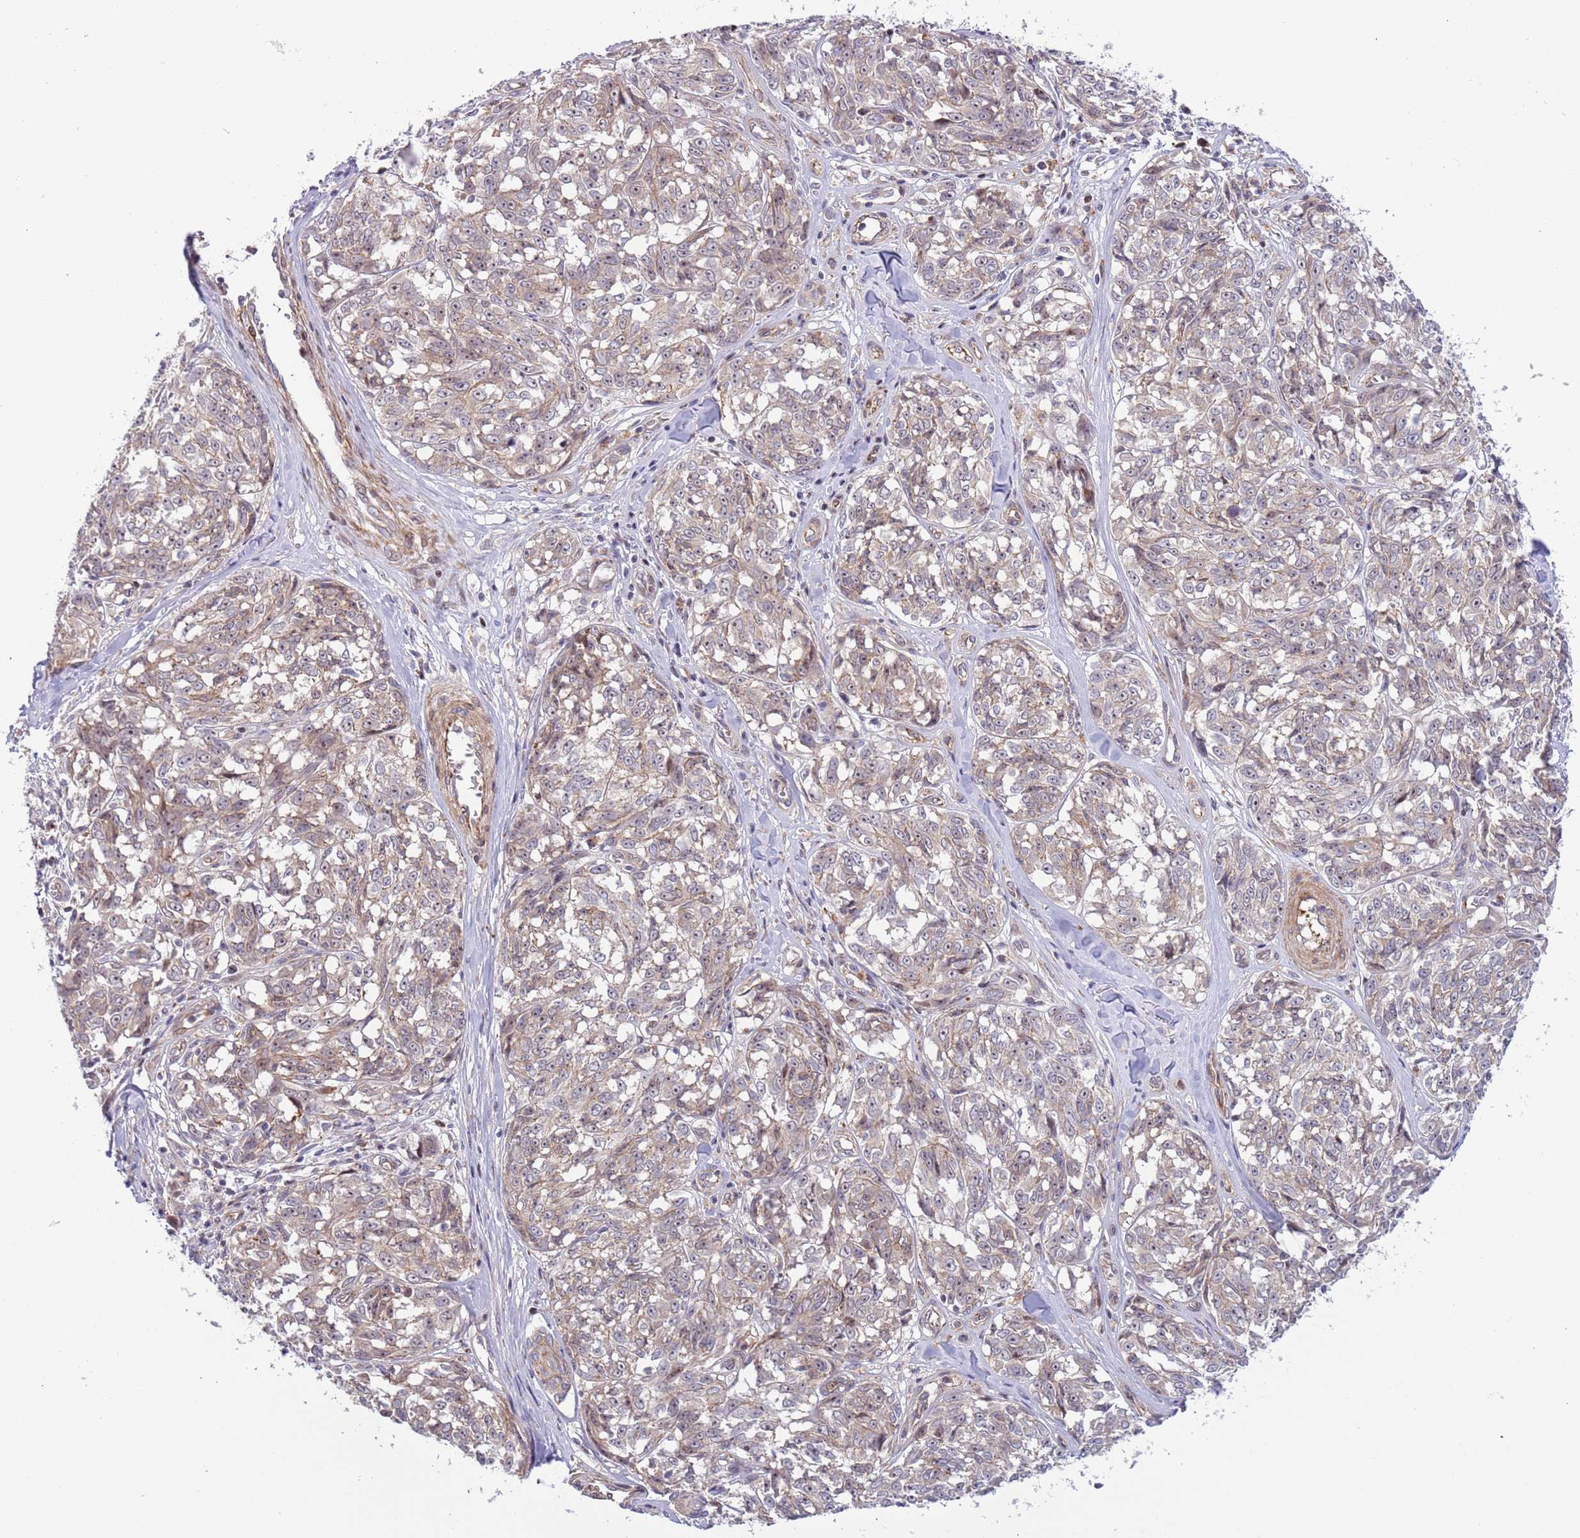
{"staining": {"intensity": "weak", "quantity": ">75%", "location": "cytoplasmic/membranous"}, "tissue": "melanoma", "cell_type": "Tumor cells", "image_type": "cancer", "snomed": [{"axis": "morphology", "description": "Normal tissue, NOS"}, {"axis": "morphology", "description": "Malignant melanoma, NOS"}, {"axis": "topography", "description": "Skin"}], "caption": "The micrograph shows immunohistochemical staining of melanoma. There is weak cytoplasmic/membranous expression is identified in approximately >75% of tumor cells. The staining was performed using DAB (3,3'-diaminobenzidine) to visualize the protein expression in brown, while the nuclei were stained in blue with hematoxylin (Magnification: 20x).", "gene": "ITGB6", "patient": {"sex": "female", "age": 64}}